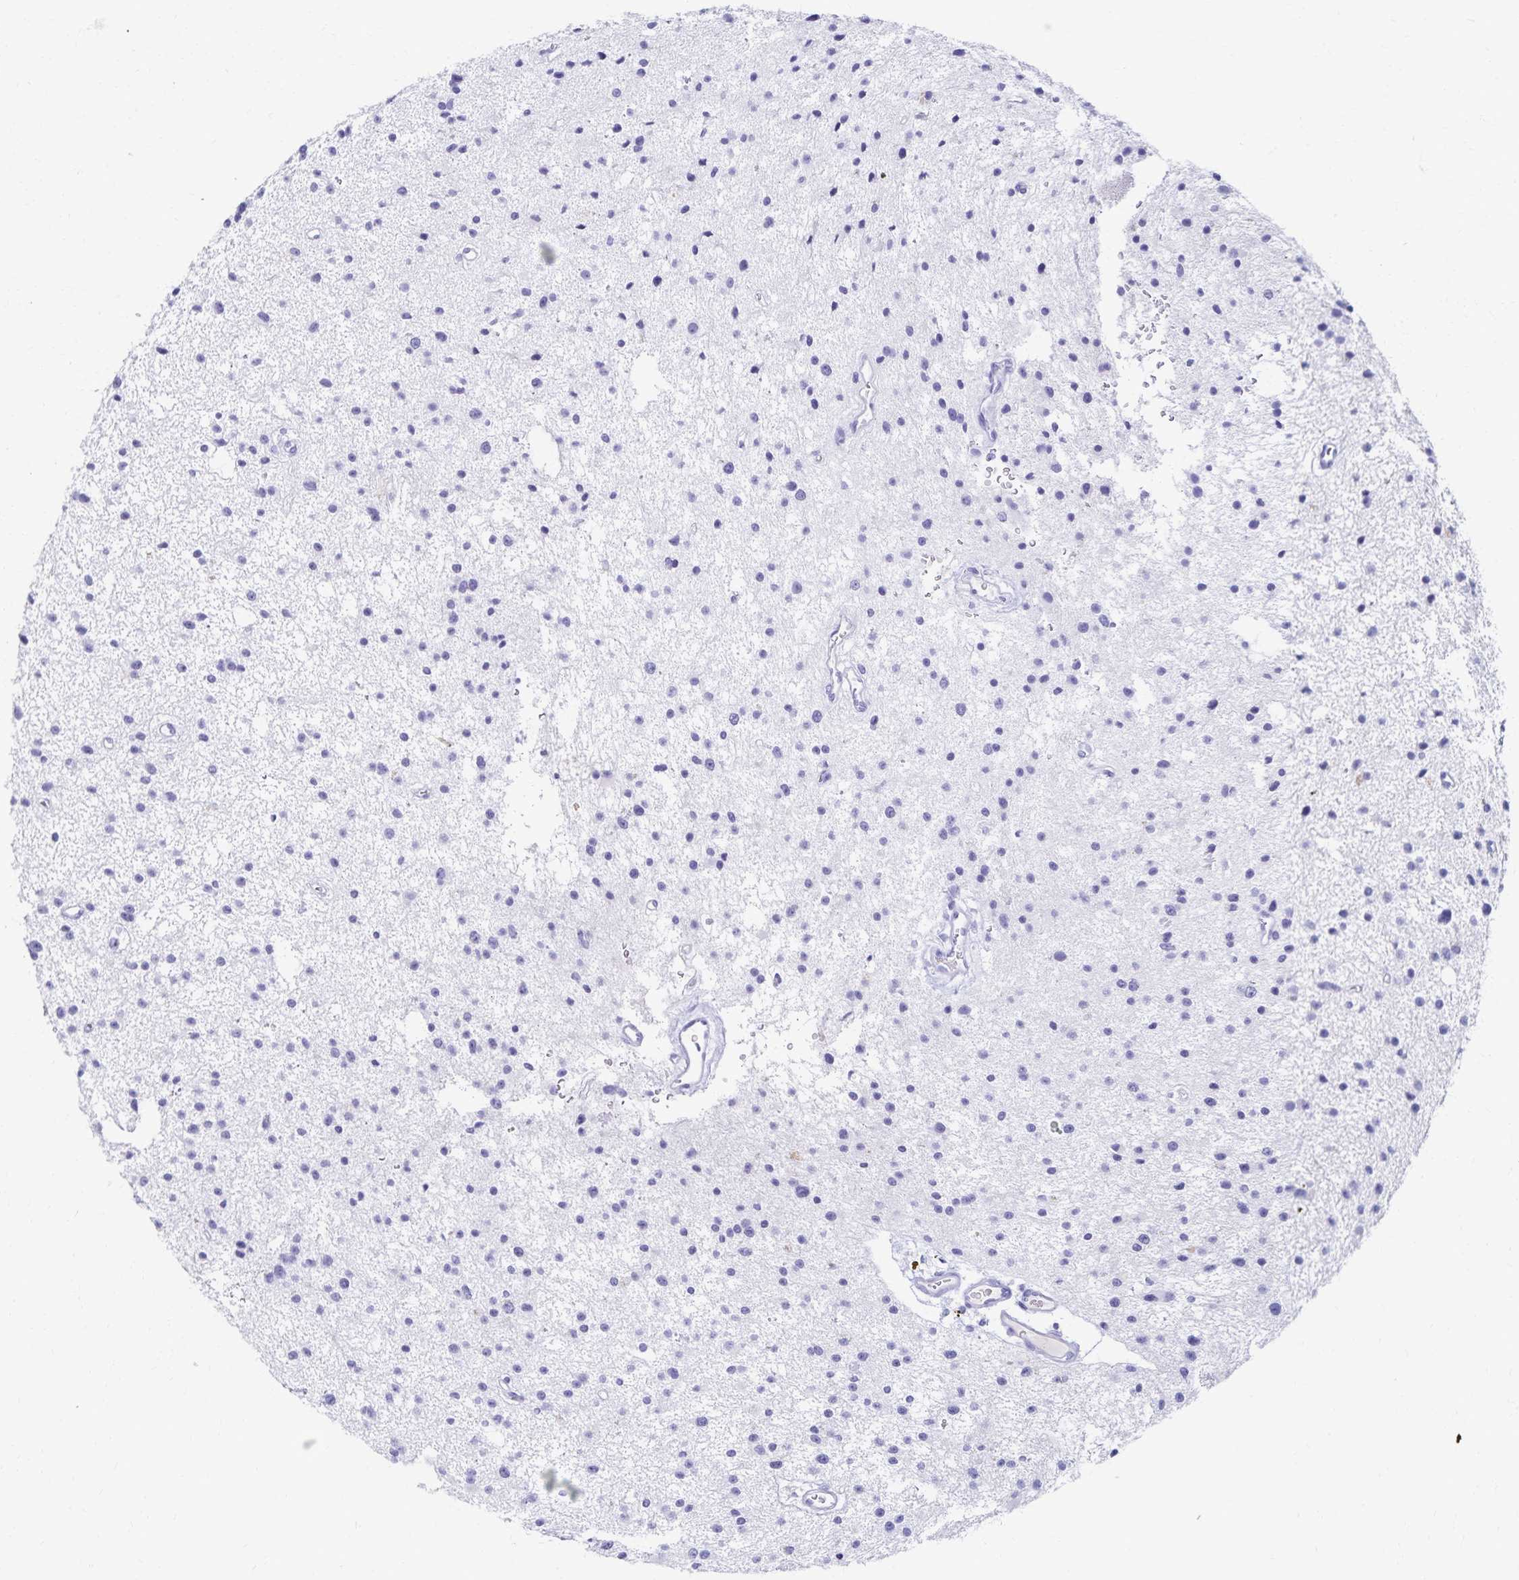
{"staining": {"intensity": "negative", "quantity": "none", "location": "none"}, "tissue": "glioma", "cell_type": "Tumor cells", "image_type": "cancer", "snomed": [{"axis": "morphology", "description": "Glioma, malignant, Low grade"}, {"axis": "topography", "description": "Brain"}], "caption": "A high-resolution photomicrograph shows immunohistochemistry staining of malignant glioma (low-grade), which exhibits no significant positivity in tumor cells.", "gene": "C2orf50", "patient": {"sex": "male", "age": 43}}